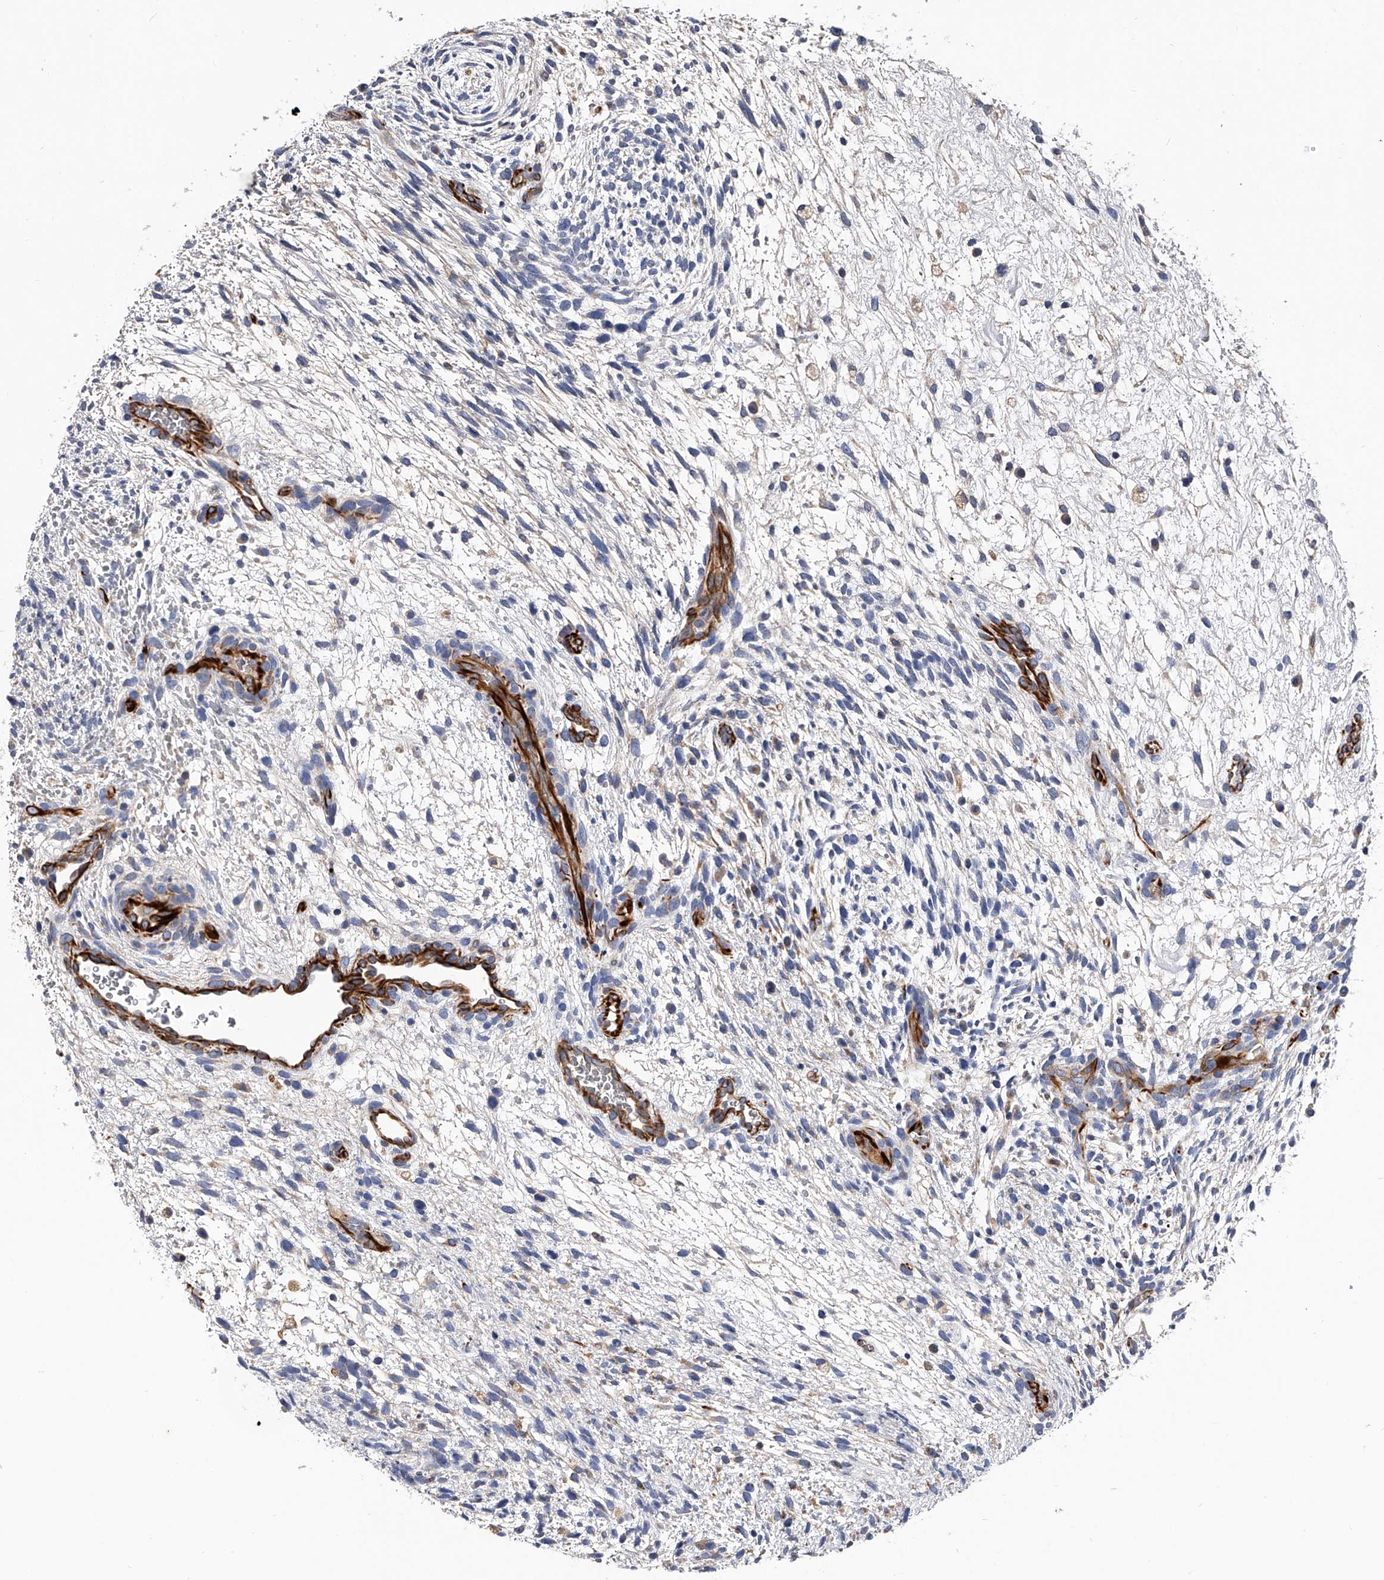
{"staining": {"intensity": "negative", "quantity": "none", "location": "none"}, "tissue": "testis cancer", "cell_type": "Tumor cells", "image_type": "cancer", "snomed": [{"axis": "morphology", "description": "Carcinoma, Embryonal, NOS"}, {"axis": "topography", "description": "Testis"}], "caption": "This is an immunohistochemistry micrograph of embryonal carcinoma (testis). There is no expression in tumor cells.", "gene": "EFCAB7", "patient": {"sex": "male", "age": 37}}